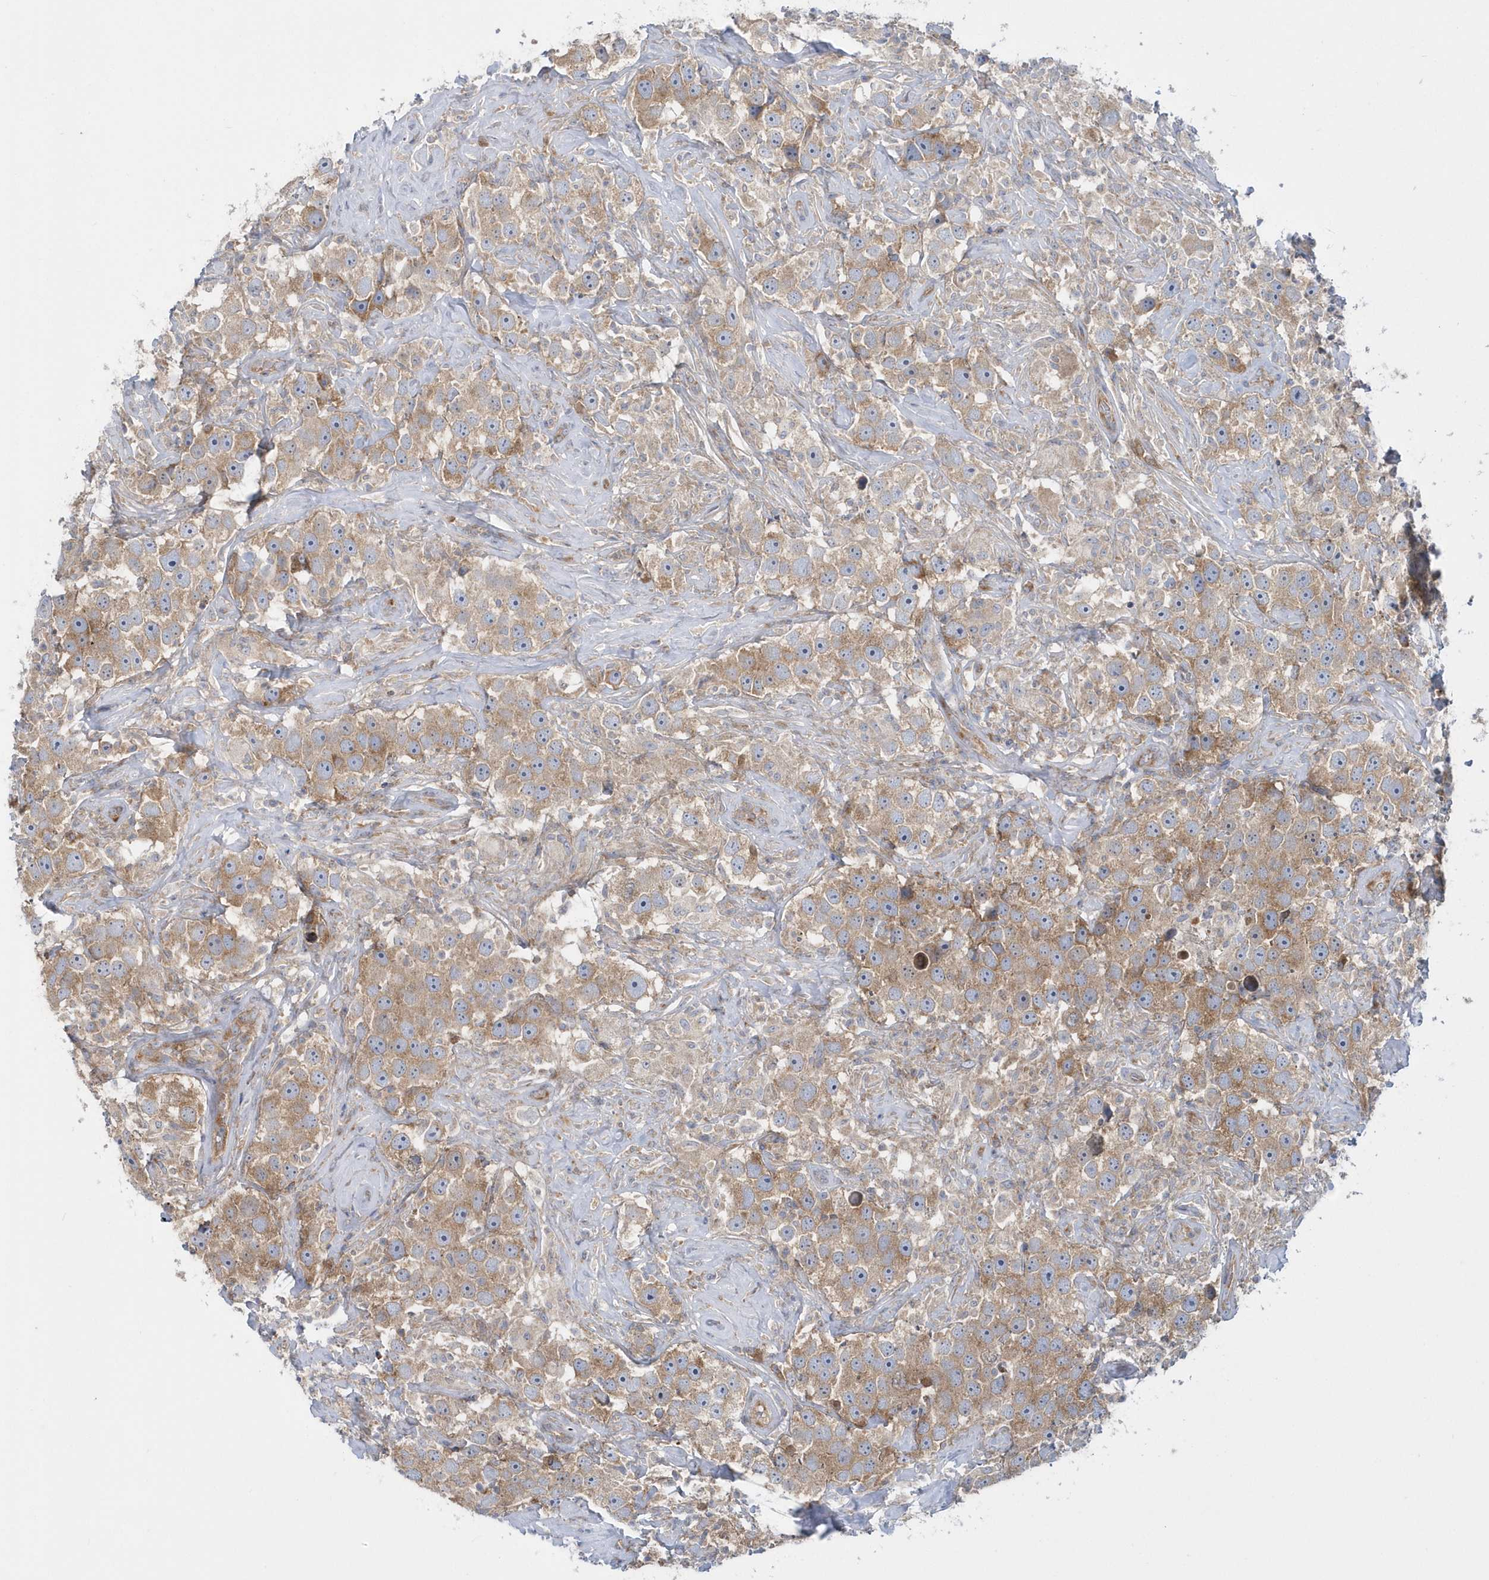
{"staining": {"intensity": "moderate", "quantity": ">75%", "location": "cytoplasmic/membranous"}, "tissue": "testis cancer", "cell_type": "Tumor cells", "image_type": "cancer", "snomed": [{"axis": "morphology", "description": "Seminoma, NOS"}, {"axis": "topography", "description": "Testis"}], "caption": "An image of human testis cancer (seminoma) stained for a protein exhibits moderate cytoplasmic/membranous brown staining in tumor cells.", "gene": "EIF3C", "patient": {"sex": "male", "age": 49}}